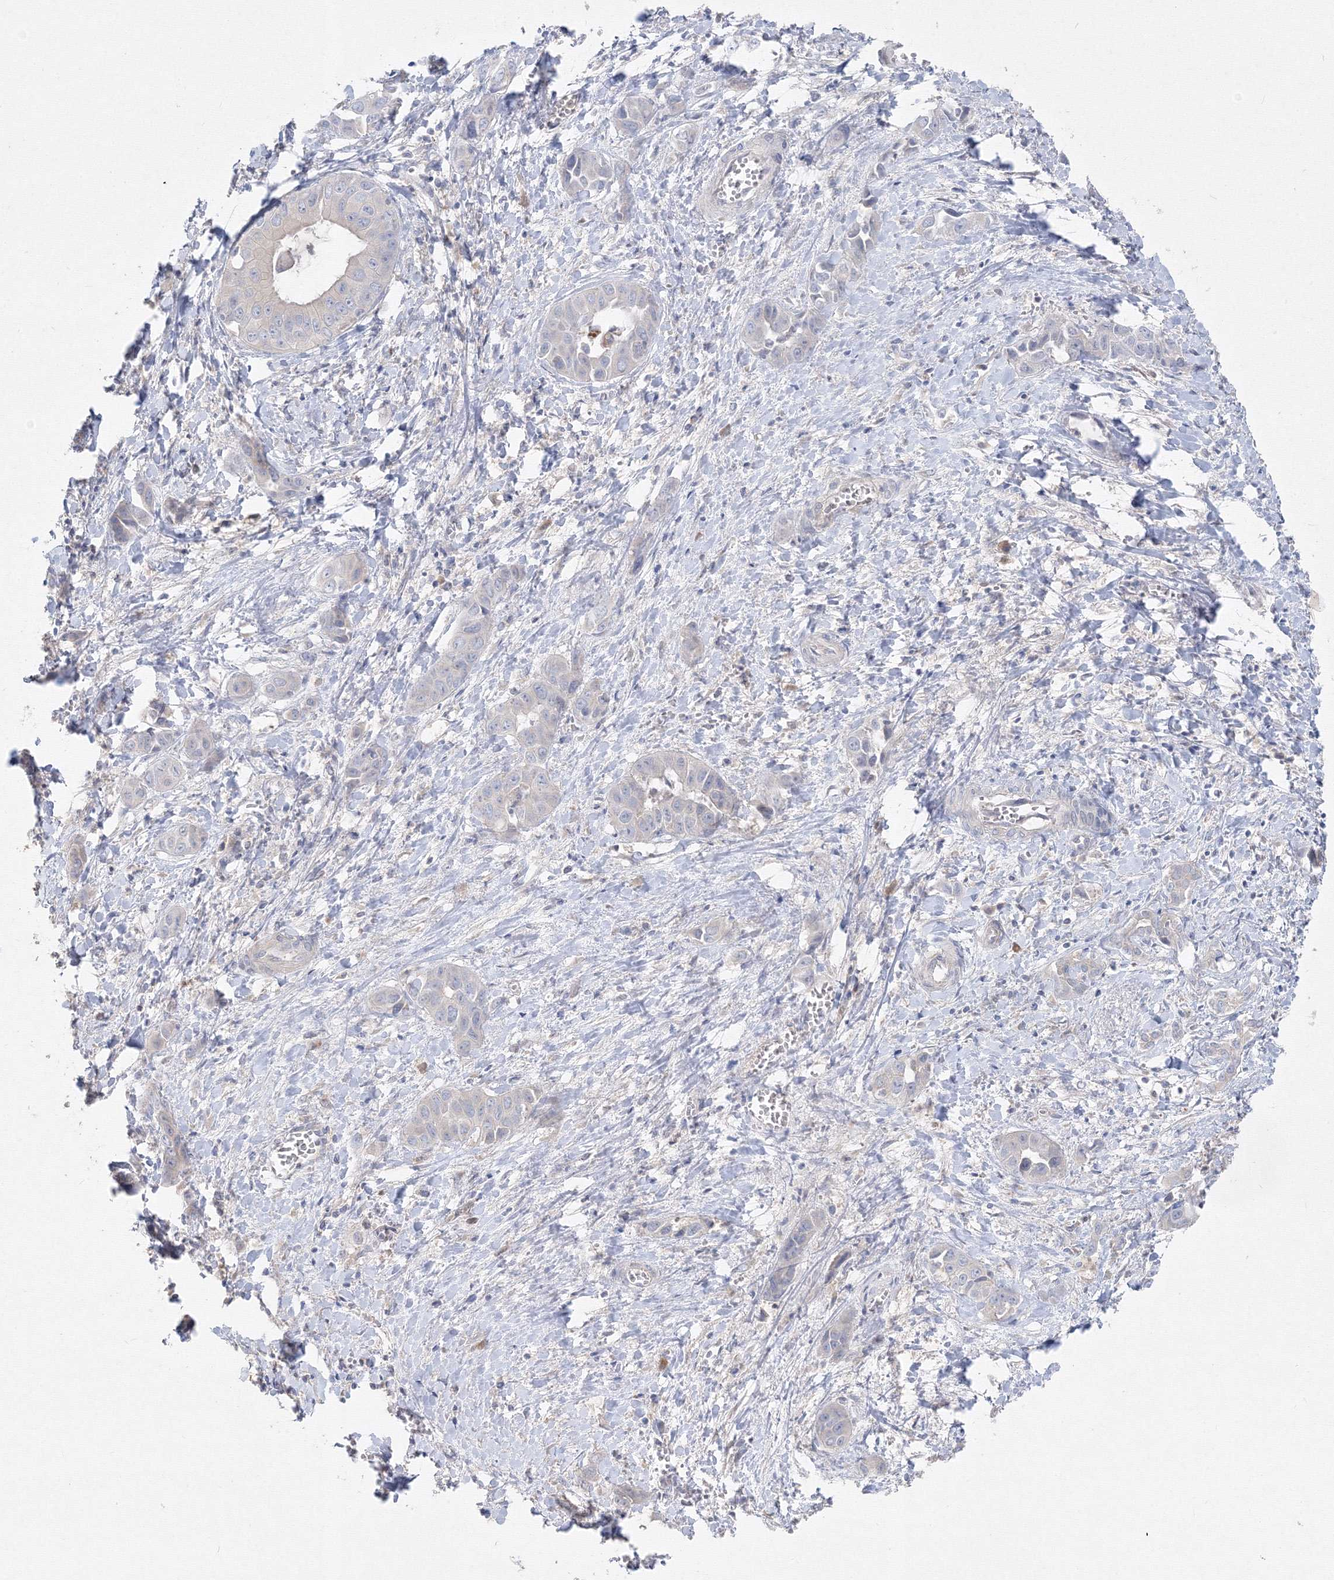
{"staining": {"intensity": "negative", "quantity": "none", "location": "none"}, "tissue": "liver cancer", "cell_type": "Tumor cells", "image_type": "cancer", "snomed": [{"axis": "morphology", "description": "Cholangiocarcinoma"}, {"axis": "topography", "description": "Liver"}], "caption": "Protein analysis of cholangiocarcinoma (liver) displays no significant expression in tumor cells.", "gene": "FBXL8", "patient": {"sex": "female", "age": 52}}